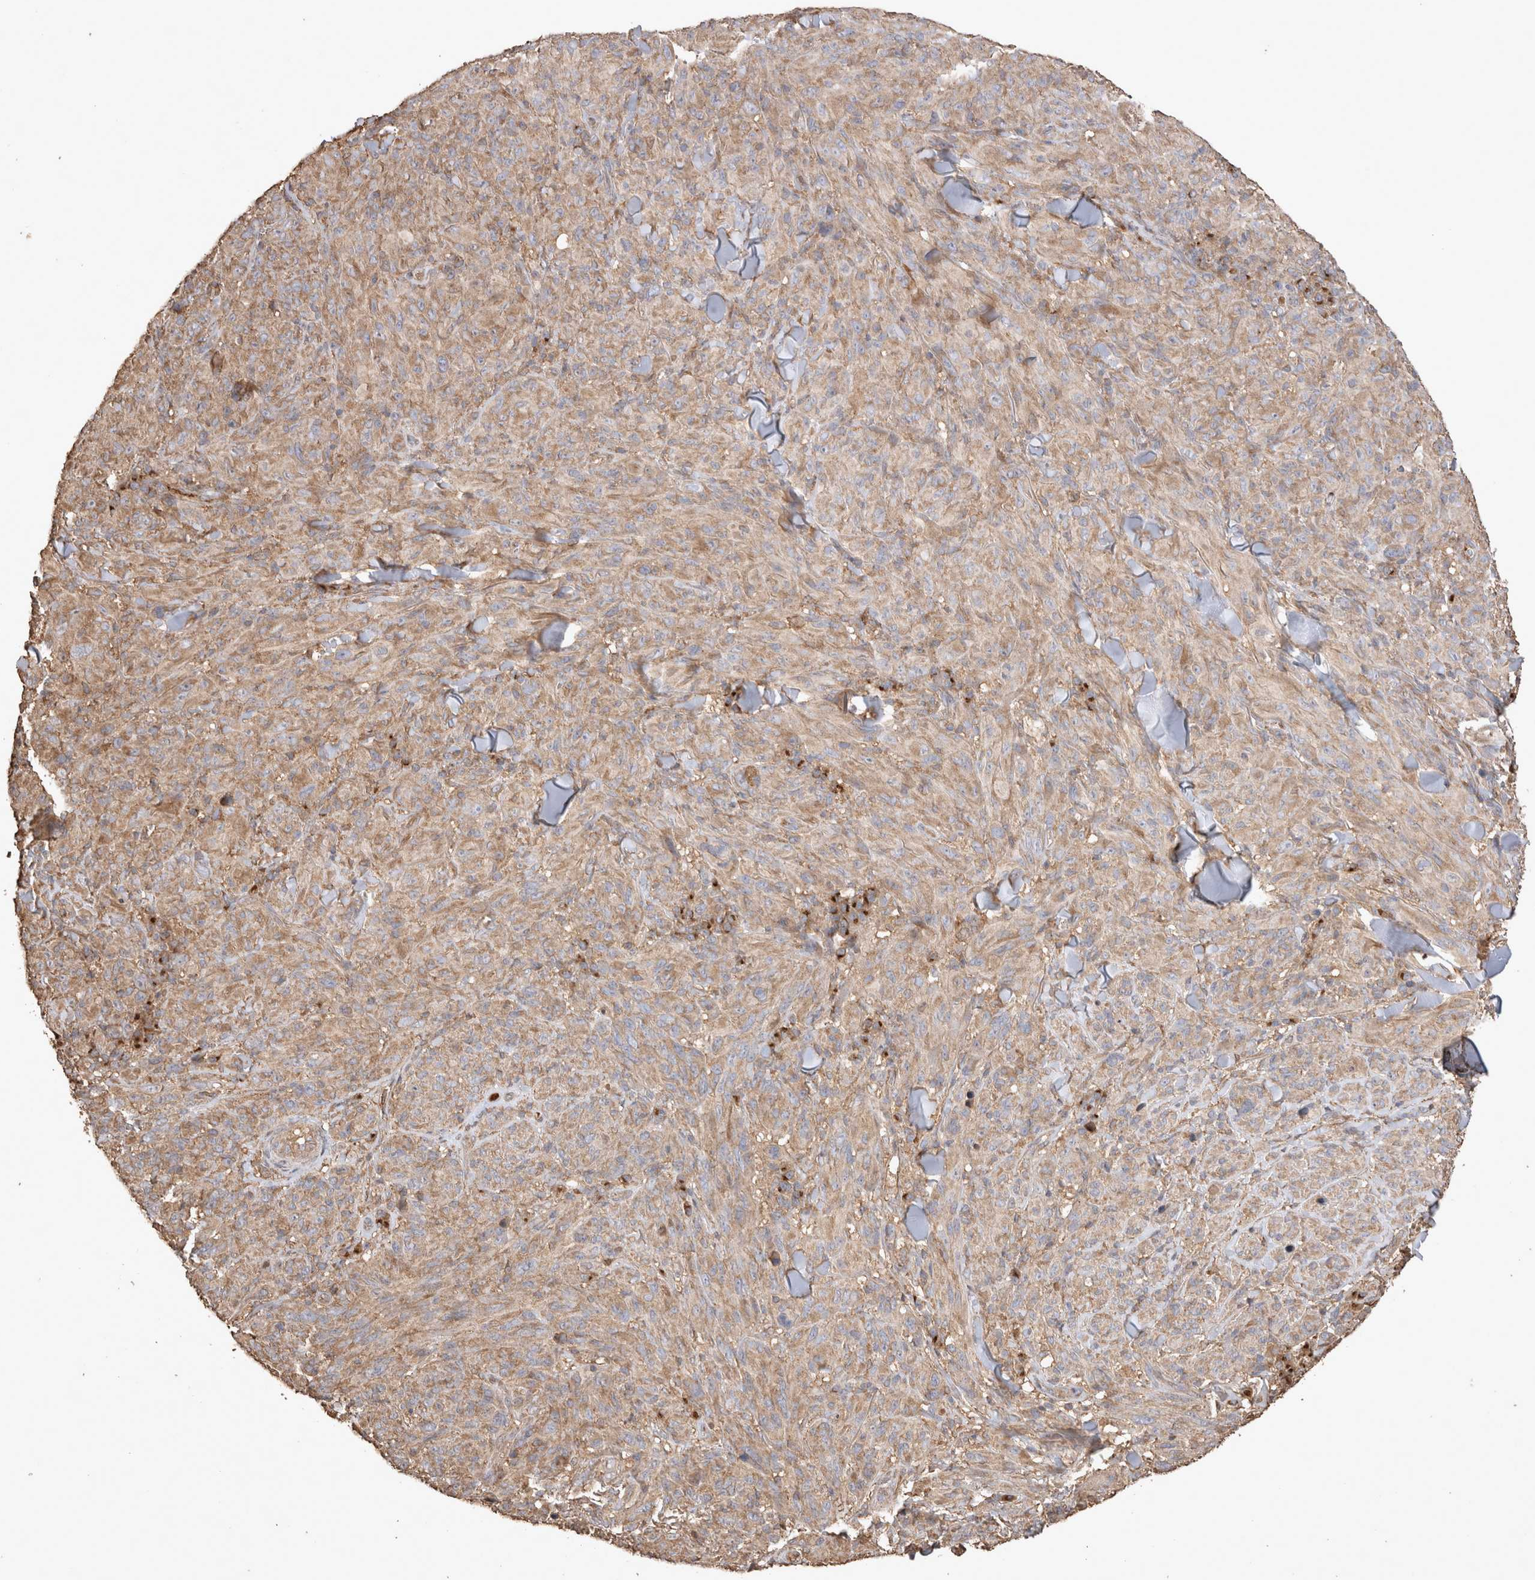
{"staining": {"intensity": "negative", "quantity": "none", "location": "none"}, "tissue": "melanoma", "cell_type": "Tumor cells", "image_type": "cancer", "snomed": [{"axis": "morphology", "description": "Malignant melanoma, NOS"}, {"axis": "topography", "description": "Skin of head"}], "caption": "Protein analysis of malignant melanoma displays no significant expression in tumor cells.", "gene": "SNX31", "patient": {"sex": "male", "age": 96}}